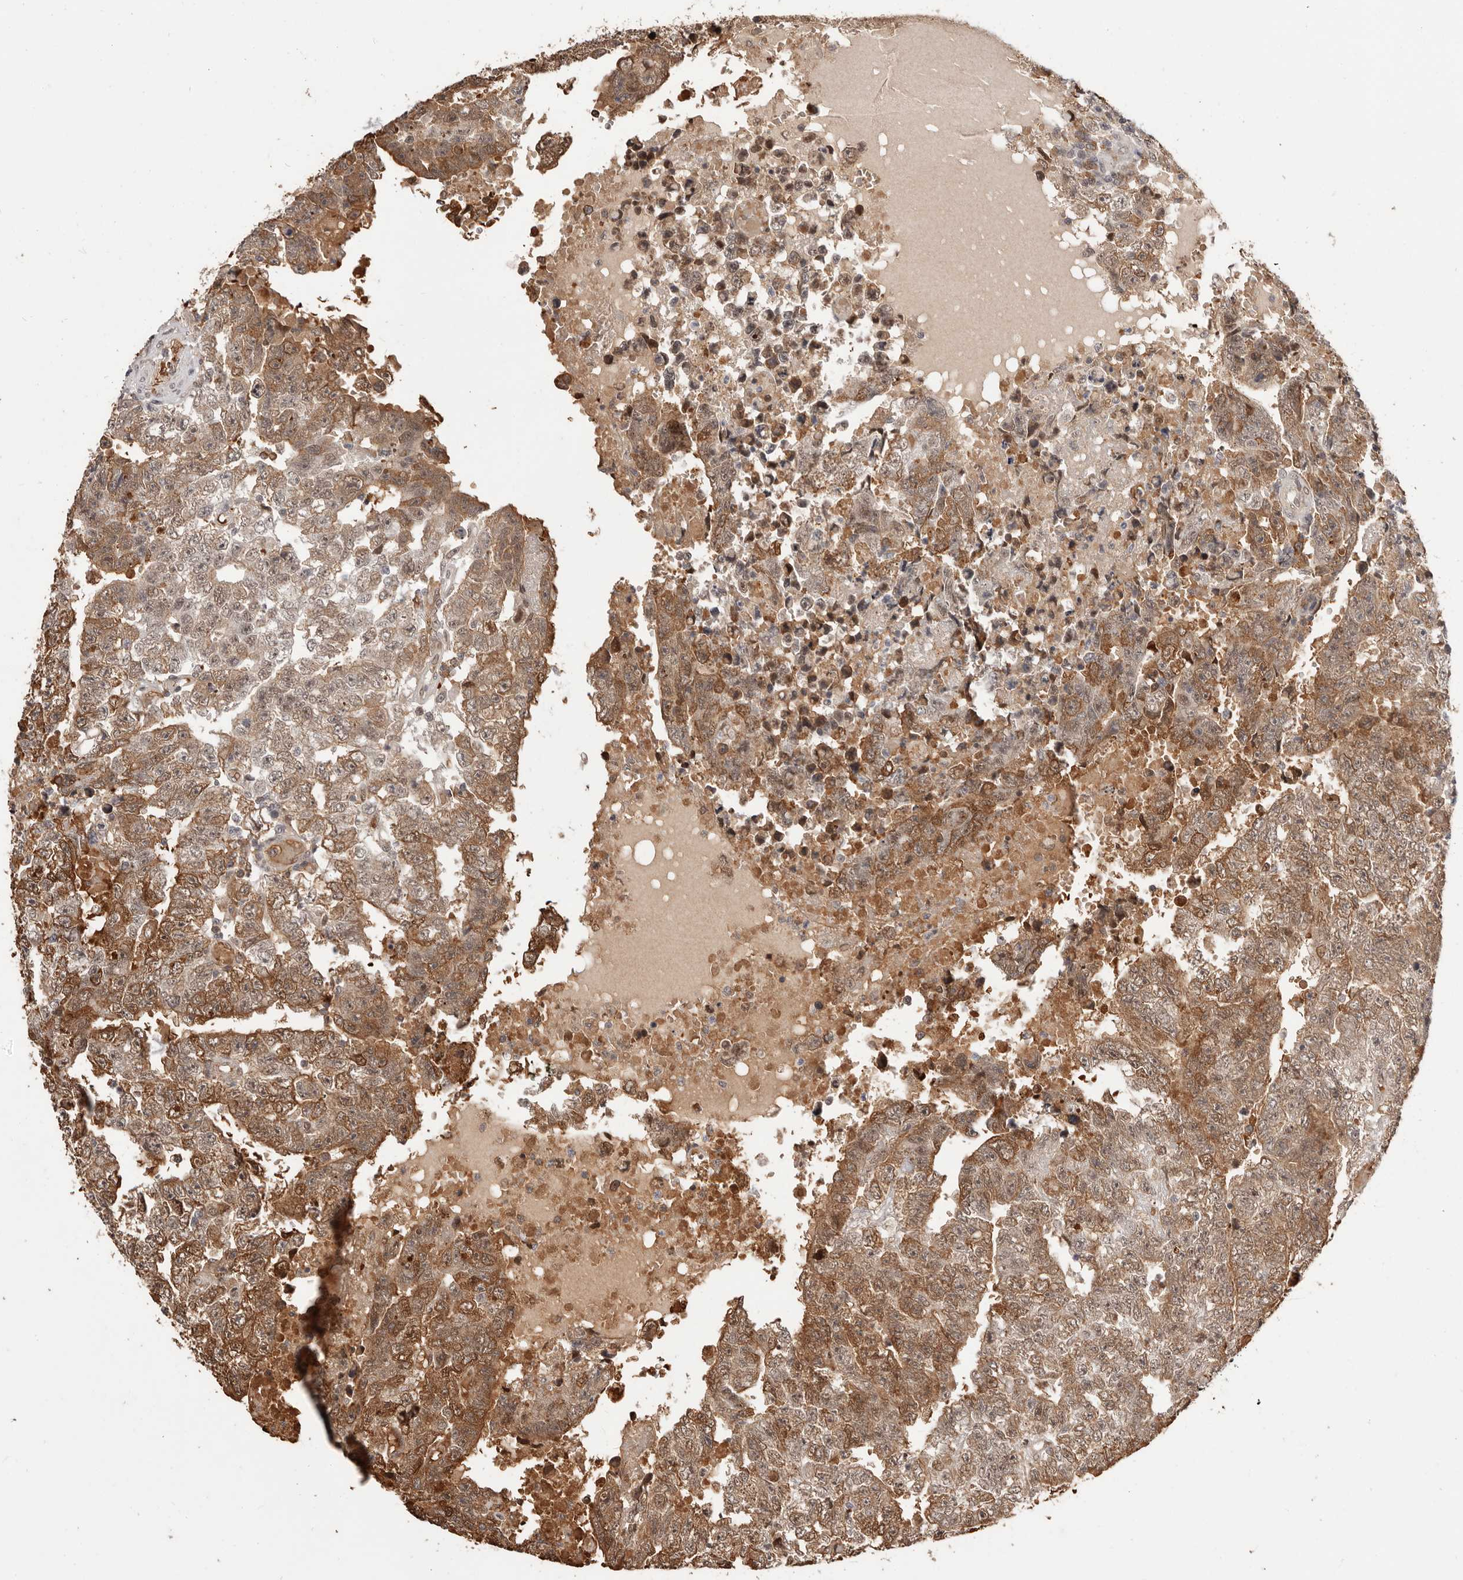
{"staining": {"intensity": "moderate", "quantity": ">75%", "location": "cytoplasmic/membranous"}, "tissue": "testis cancer", "cell_type": "Tumor cells", "image_type": "cancer", "snomed": [{"axis": "morphology", "description": "Carcinoma, Embryonal, NOS"}, {"axis": "topography", "description": "Testis"}], "caption": "DAB (3,3'-diaminobenzidine) immunohistochemical staining of human testis cancer shows moderate cytoplasmic/membranous protein positivity in about >75% of tumor cells. (Stains: DAB (3,3'-diaminobenzidine) in brown, nuclei in blue, Microscopy: brightfield microscopy at high magnification).", "gene": "NCOA3", "patient": {"sex": "male", "age": 25}}